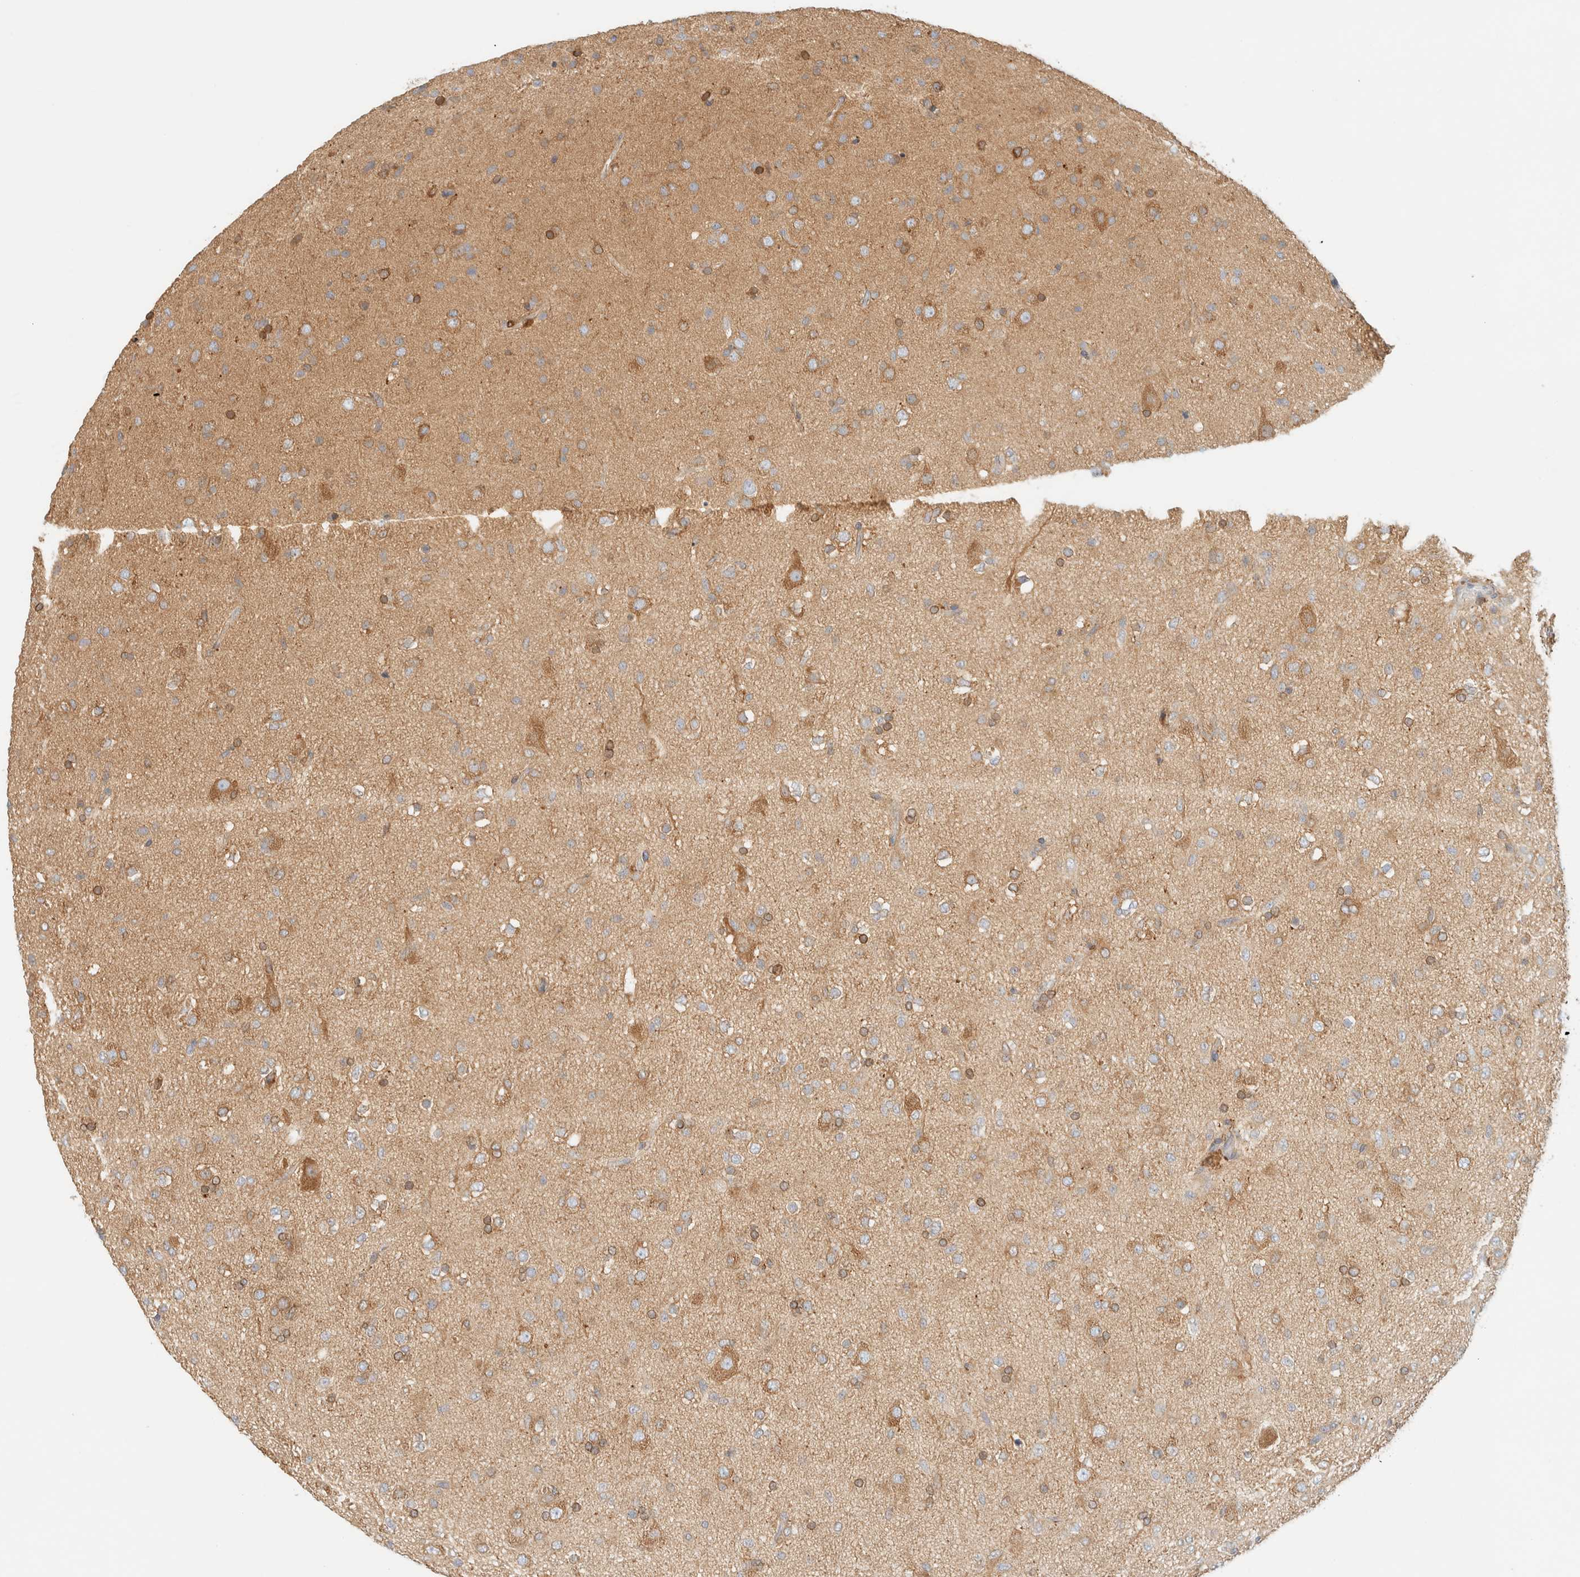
{"staining": {"intensity": "moderate", "quantity": ">75%", "location": "cytoplasmic/membranous"}, "tissue": "glioma", "cell_type": "Tumor cells", "image_type": "cancer", "snomed": [{"axis": "morphology", "description": "Glioma, malignant, Low grade"}, {"axis": "topography", "description": "Brain"}], "caption": "A micrograph of glioma stained for a protein shows moderate cytoplasmic/membranous brown staining in tumor cells. Using DAB (brown) and hematoxylin (blue) stains, captured at high magnification using brightfield microscopy.", "gene": "NT5C", "patient": {"sex": "male", "age": 65}}